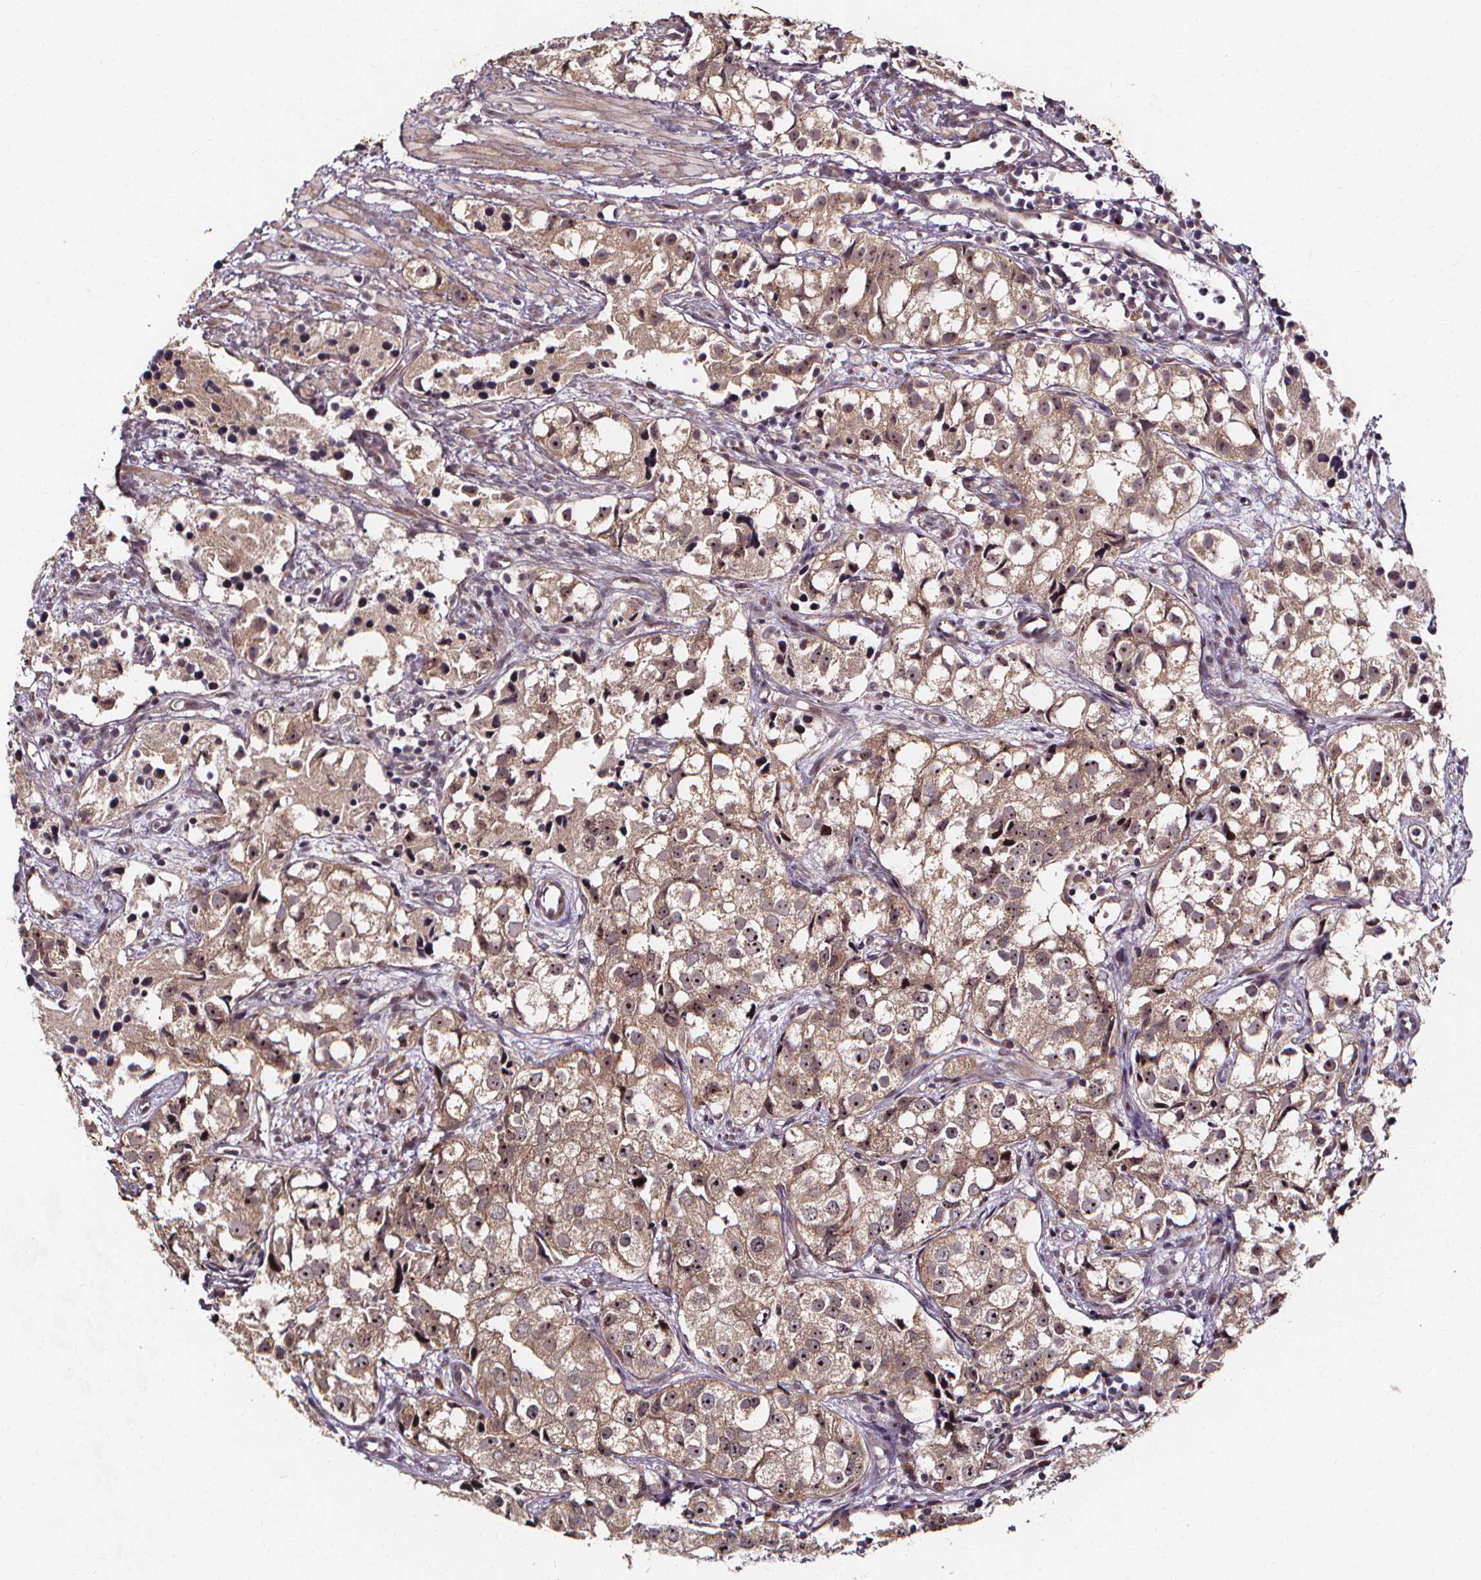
{"staining": {"intensity": "weak", "quantity": ">75%", "location": "cytoplasmic/membranous,nuclear"}, "tissue": "prostate cancer", "cell_type": "Tumor cells", "image_type": "cancer", "snomed": [{"axis": "morphology", "description": "Adenocarcinoma, High grade"}, {"axis": "topography", "description": "Prostate"}], "caption": "Brown immunohistochemical staining in human prostate cancer reveals weak cytoplasmic/membranous and nuclear positivity in about >75% of tumor cells.", "gene": "DDIT3", "patient": {"sex": "male", "age": 68}}